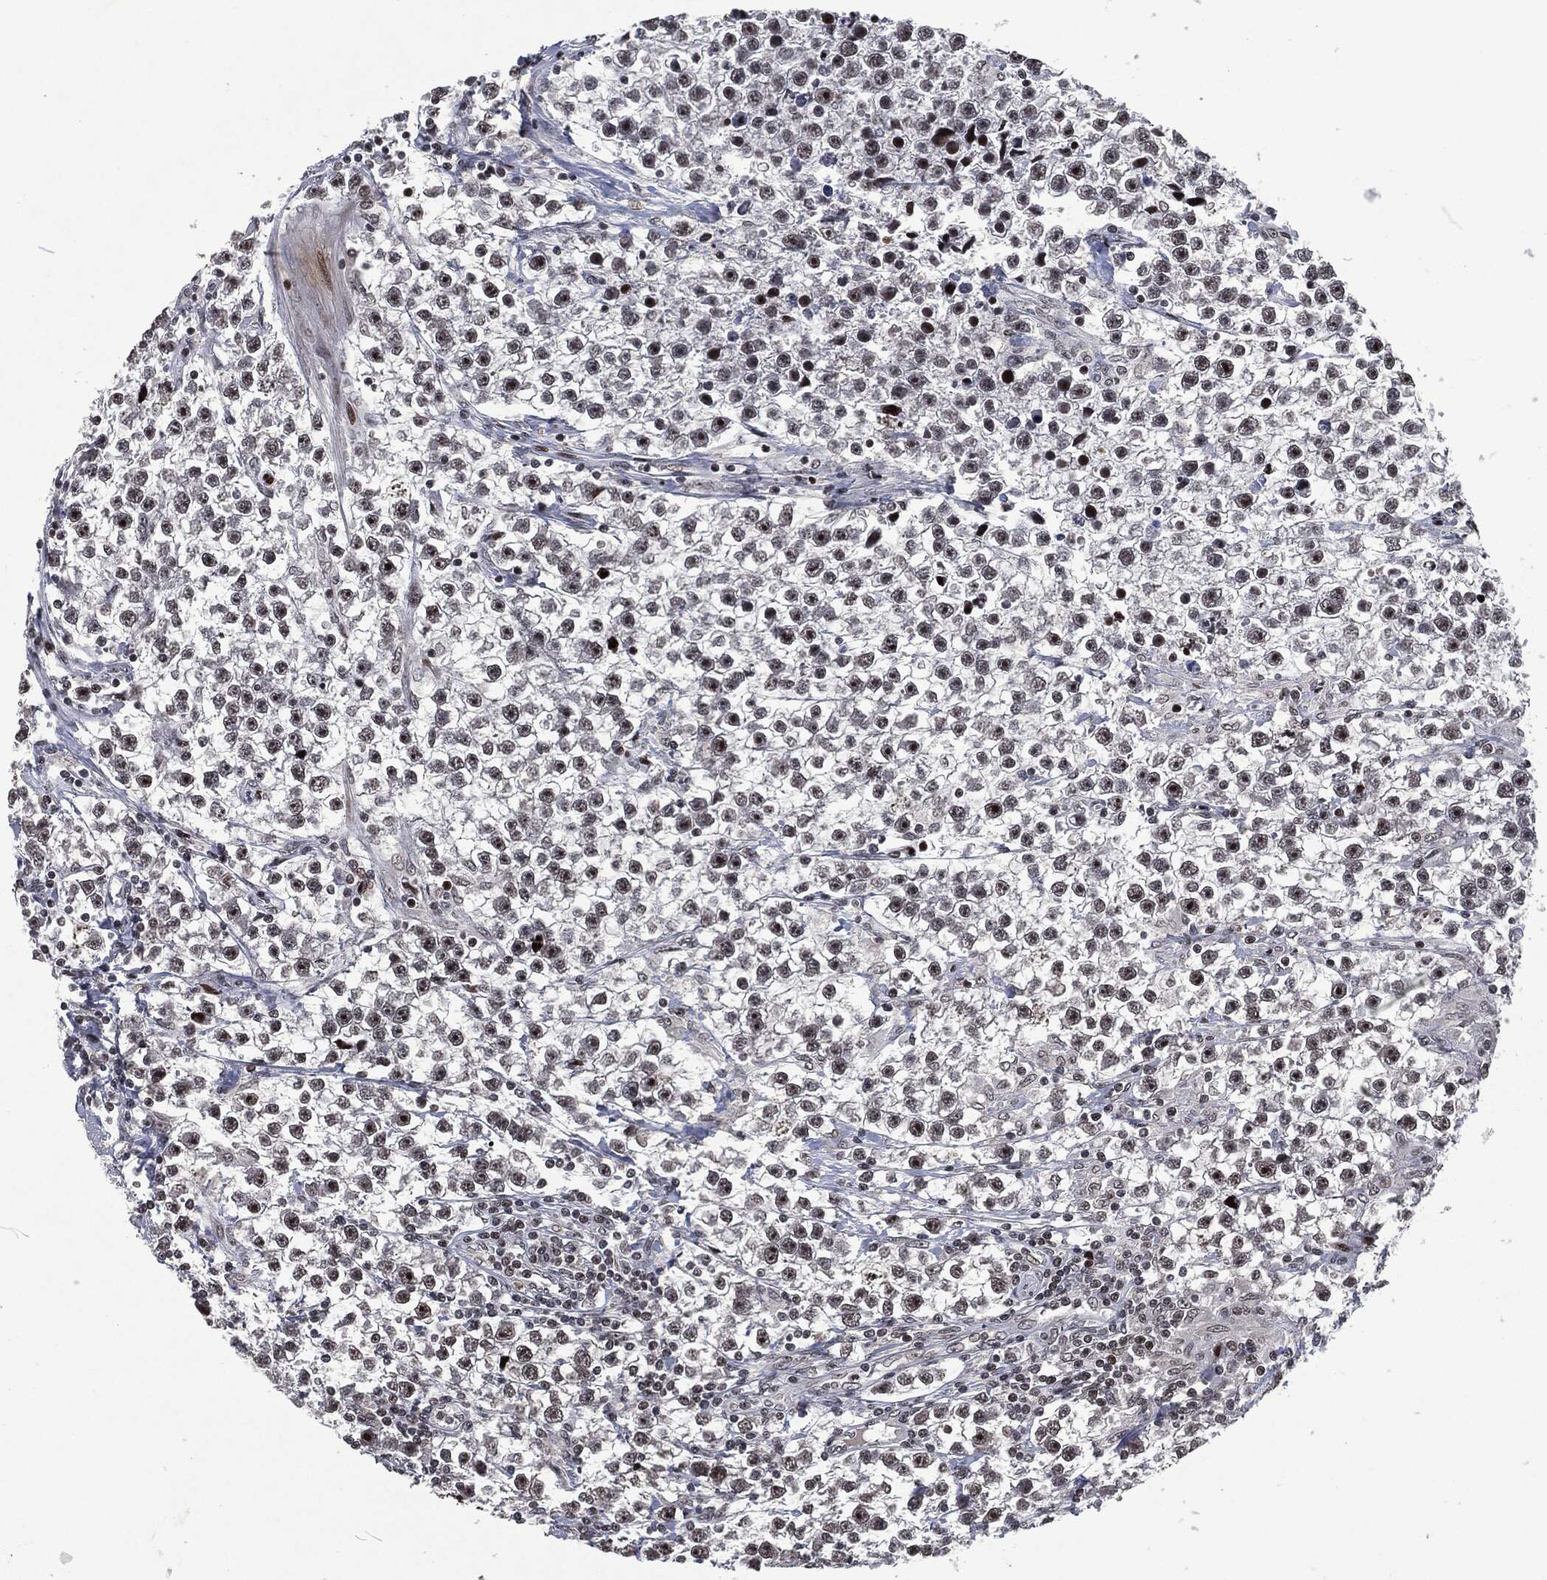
{"staining": {"intensity": "moderate", "quantity": "<25%", "location": "nuclear"}, "tissue": "testis cancer", "cell_type": "Tumor cells", "image_type": "cancer", "snomed": [{"axis": "morphology", "description": "Seminoma, NOS"}, {"axis": "topography", "description": "Testis"}], "caption": "Seminoma (testis) stained with a protein marker reveals moderate staining in tumor cells.", "gene": "EGFR", "patient": {"sex": "male", "age": 59}}